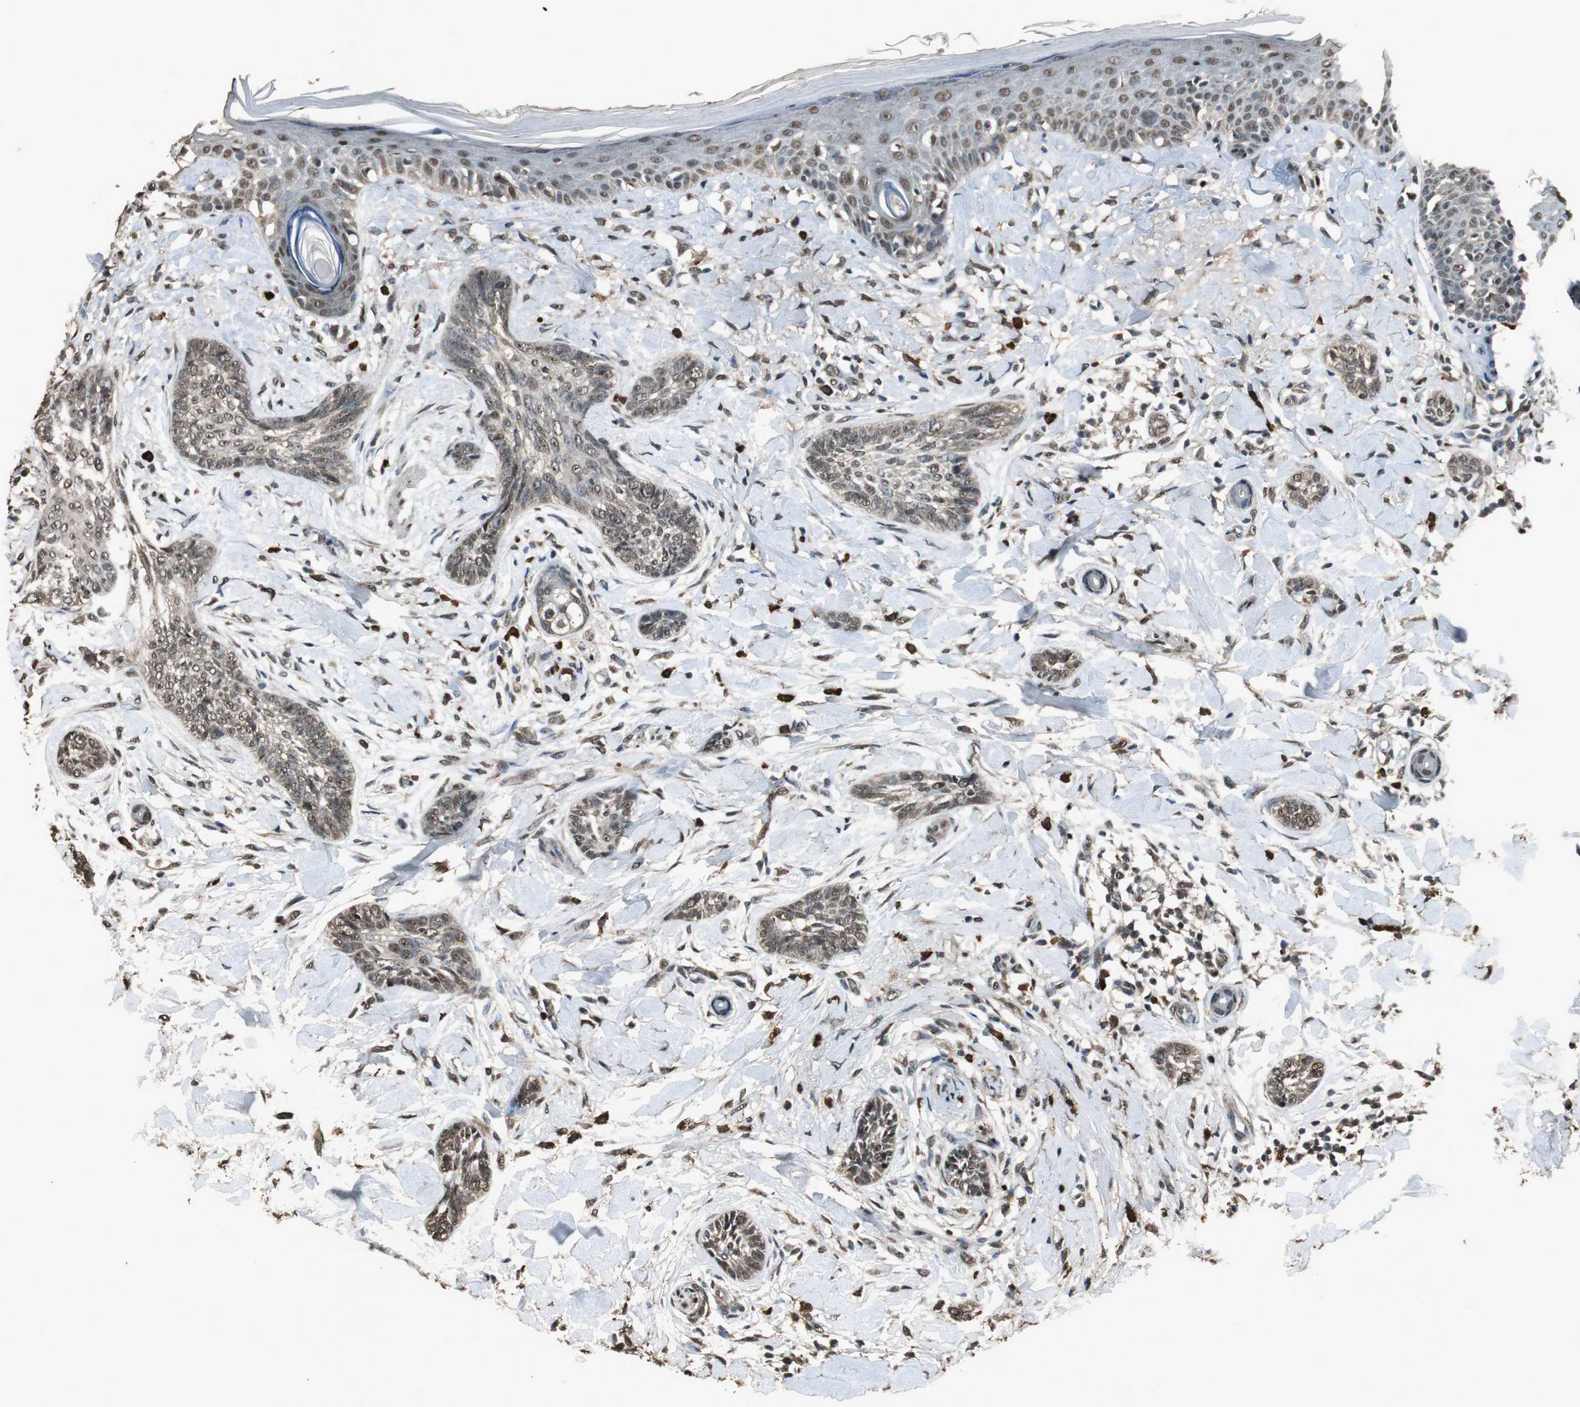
{"staining": {"intensity": "weak", "quantity": "25%-75%", "location": "cytoplasmic/membranous,nuclear"}, "tissue": "skin cancer", "cell_type": "Tumor cells", "image_type": "cancer", "snomed": [{"axis": "morphology", "description": "Basal cell carcinoma"}, {"axis": "topography", "description": "Skin"}], "caption": "Immunohistochemical staining of skin basal cell carcinoma shows low levels of weak cytoplasmic/membranous and nuclear staining in approximately 25%-75% of tumor cells. The staining is performed using DAB brown chromogen to label protein expression. The nuclei are counter-stained blue using hematoxylin.", "gene": "PPP1R13B", "patient": {"sex": "female", "age": 58}}